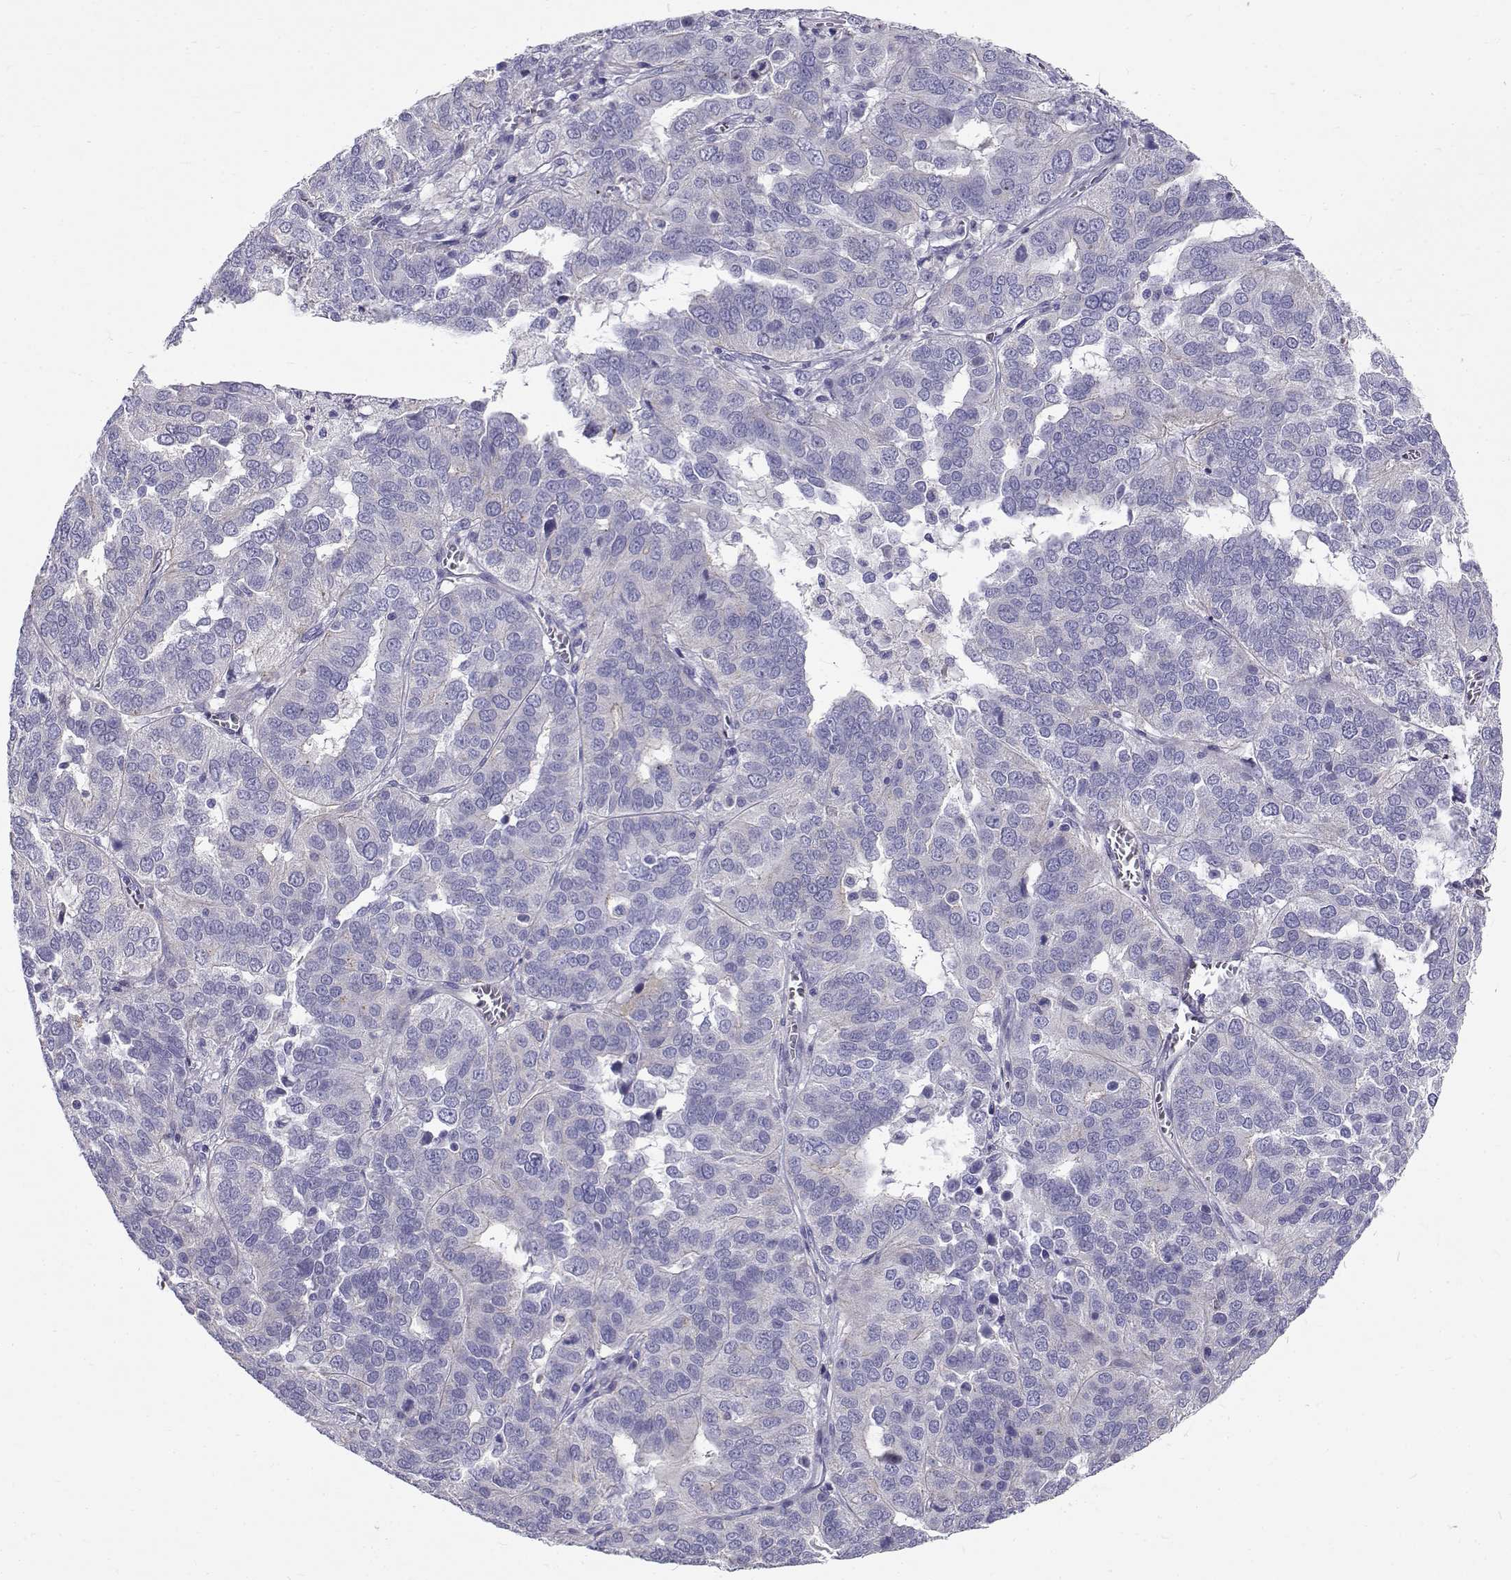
{"staining": {"intensity": "negative", "quantity": "none", "location": "none"}, "tissue": "ovarian cancer", "cell_type": "Tumor cells", "image_type": "cancer", "snomed": [{"axis": "morphology", "description": "Carcinoma, endometroid"}, {"axis": "topography", "description": "Soft tissue"}, {"axis": "topography", "description": "Ovary"}], "caption": "This is a photomicrograph of IHC staining of ovarian cancer, which shows no expression in tumor cells.", "gene": "IGSF1", "patient": {"sex": "female", "age": 52}}